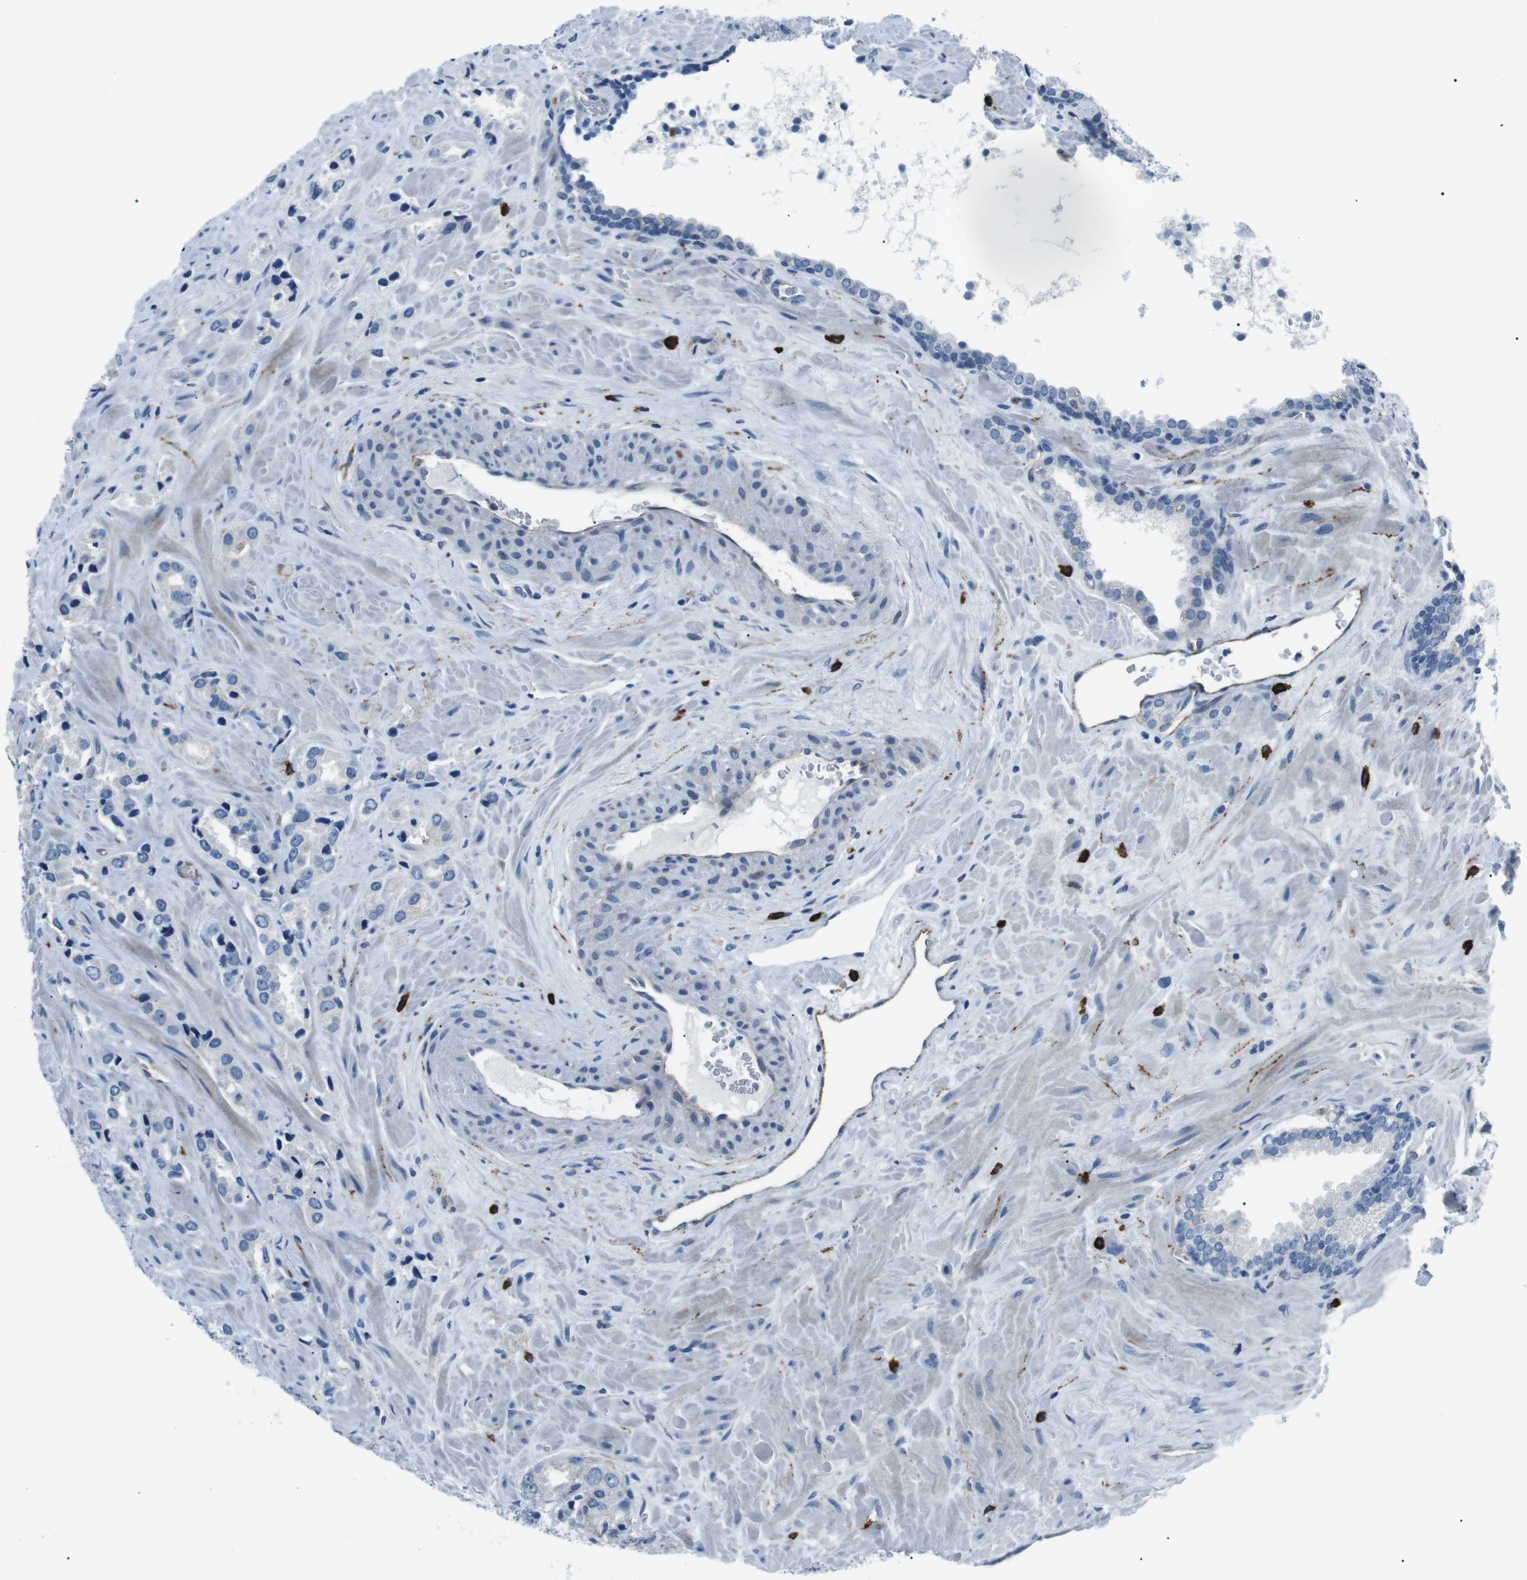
{"staining": {"intensity": "negative", "quantity": "none", "location": "none"}, "tissue": "prostate cancer", "cell_type": "Tumor cells", "image_type": "cancer", "snomed": [{"axis": "morphology", "description": "Adenocarcinoma, High grade"}, {"axis": "topography", "description": "Prostate"}], "caption": "Immunohistochemistry photomicrograph of prostate adenocarcinoma (high-grade) stained for a protein (brown), which shows no positivity in tumor cells.", "gene": "CSF2RA", "patient": {"sex": "male", "age": 64}}